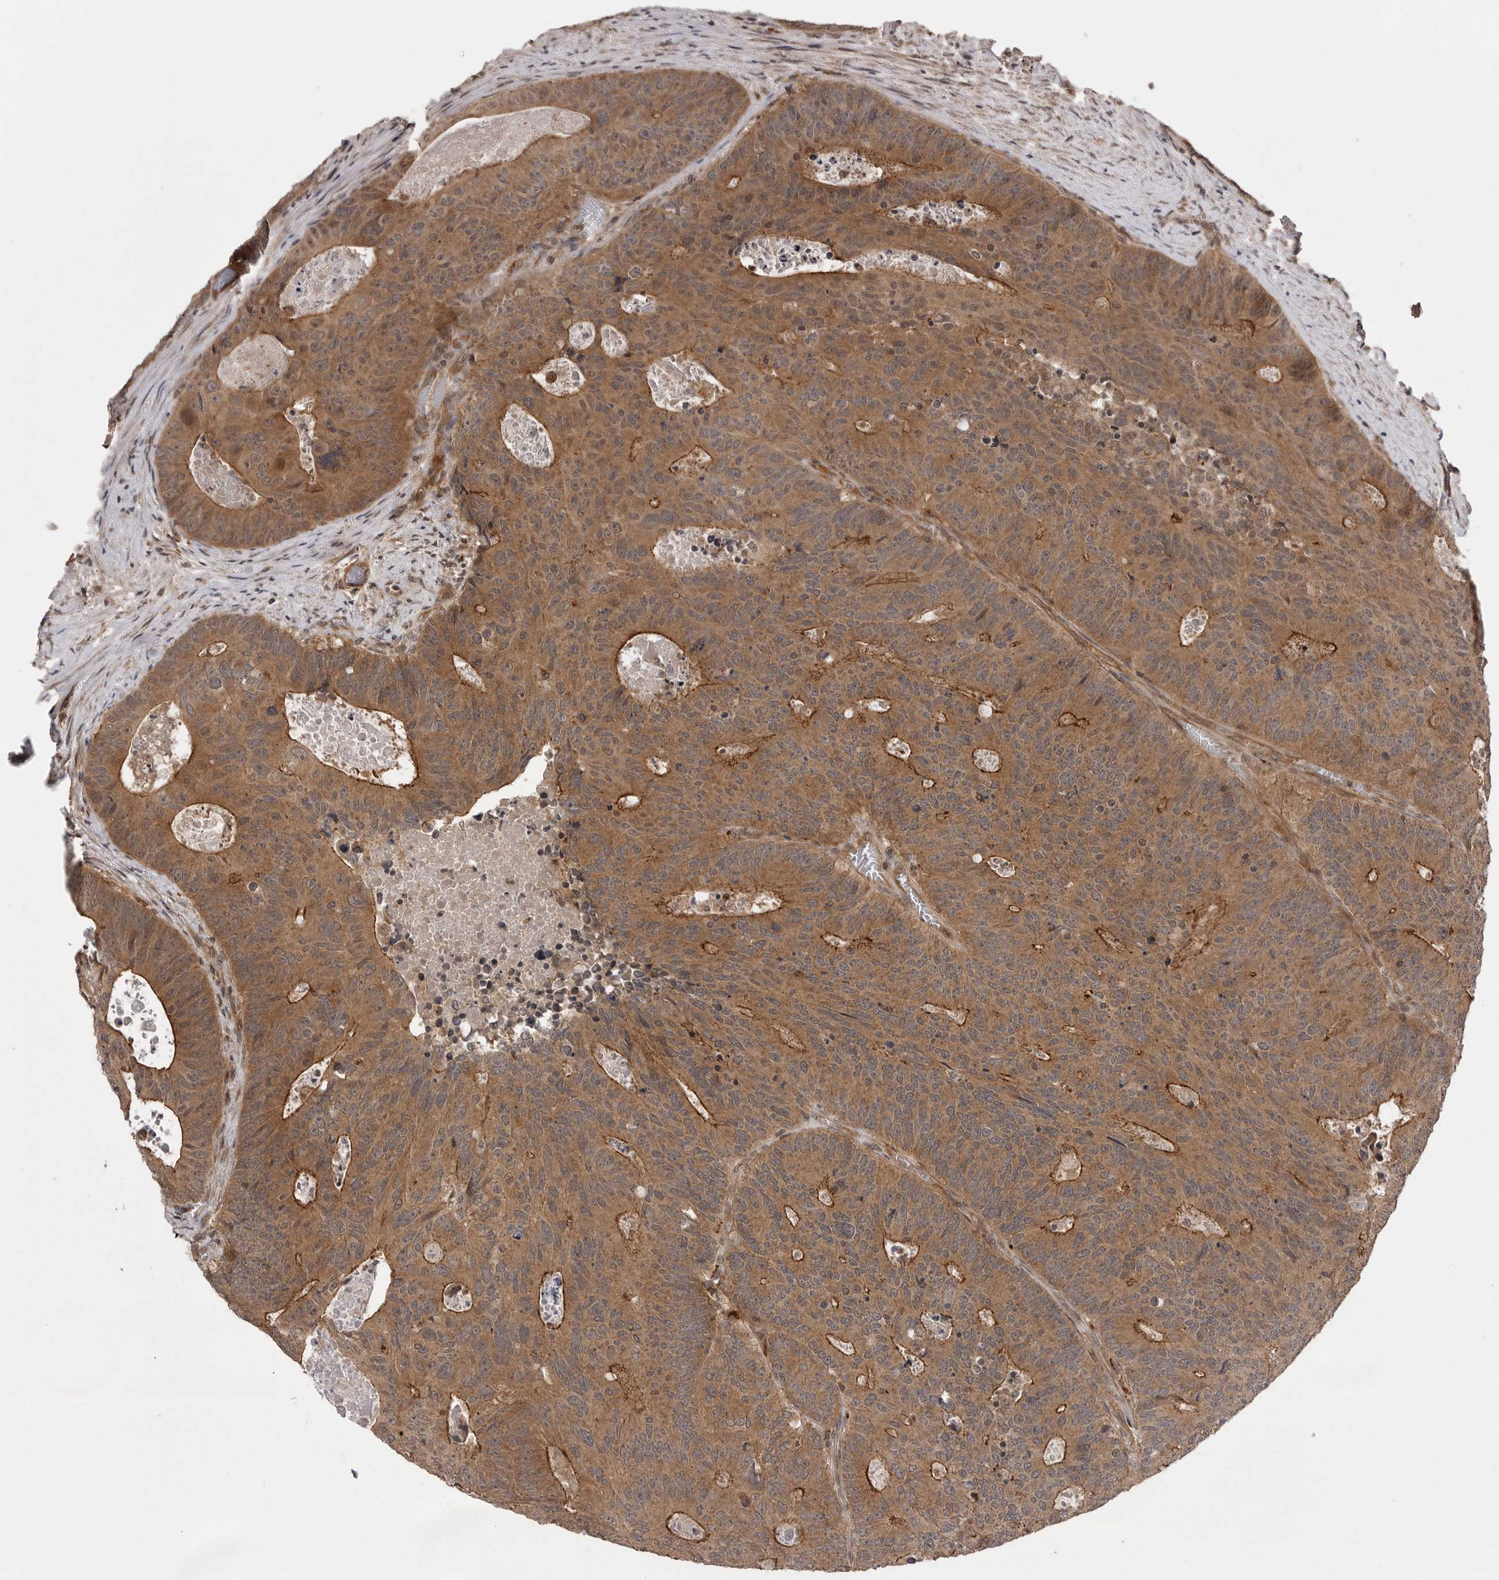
{"staining": {"intensity": "moderate", "quantity": ">75%", "location": "cytoplasmic/membranous"}, "tissue": "colorectal cancer", "cell_type": "Tumor cells", "image_type": "cancer", "snomed": [{"axis": "morphology", "description": "Adenocarcinoma, NOS"}, {"axis": "topography", "description": "Colon"}], "caption": "A brown stain highlights moderate cytoplasmic/membranous positivity of a protein in colorectal cancer (adenocarcinoma) tumor cells. The protein is stained brown, and the nuclei are stained in blue (DAB IHC with brightfield microscopy, high magnification).", "gene": "AOAH", "patient": {"sex": "male", "age": 87}}